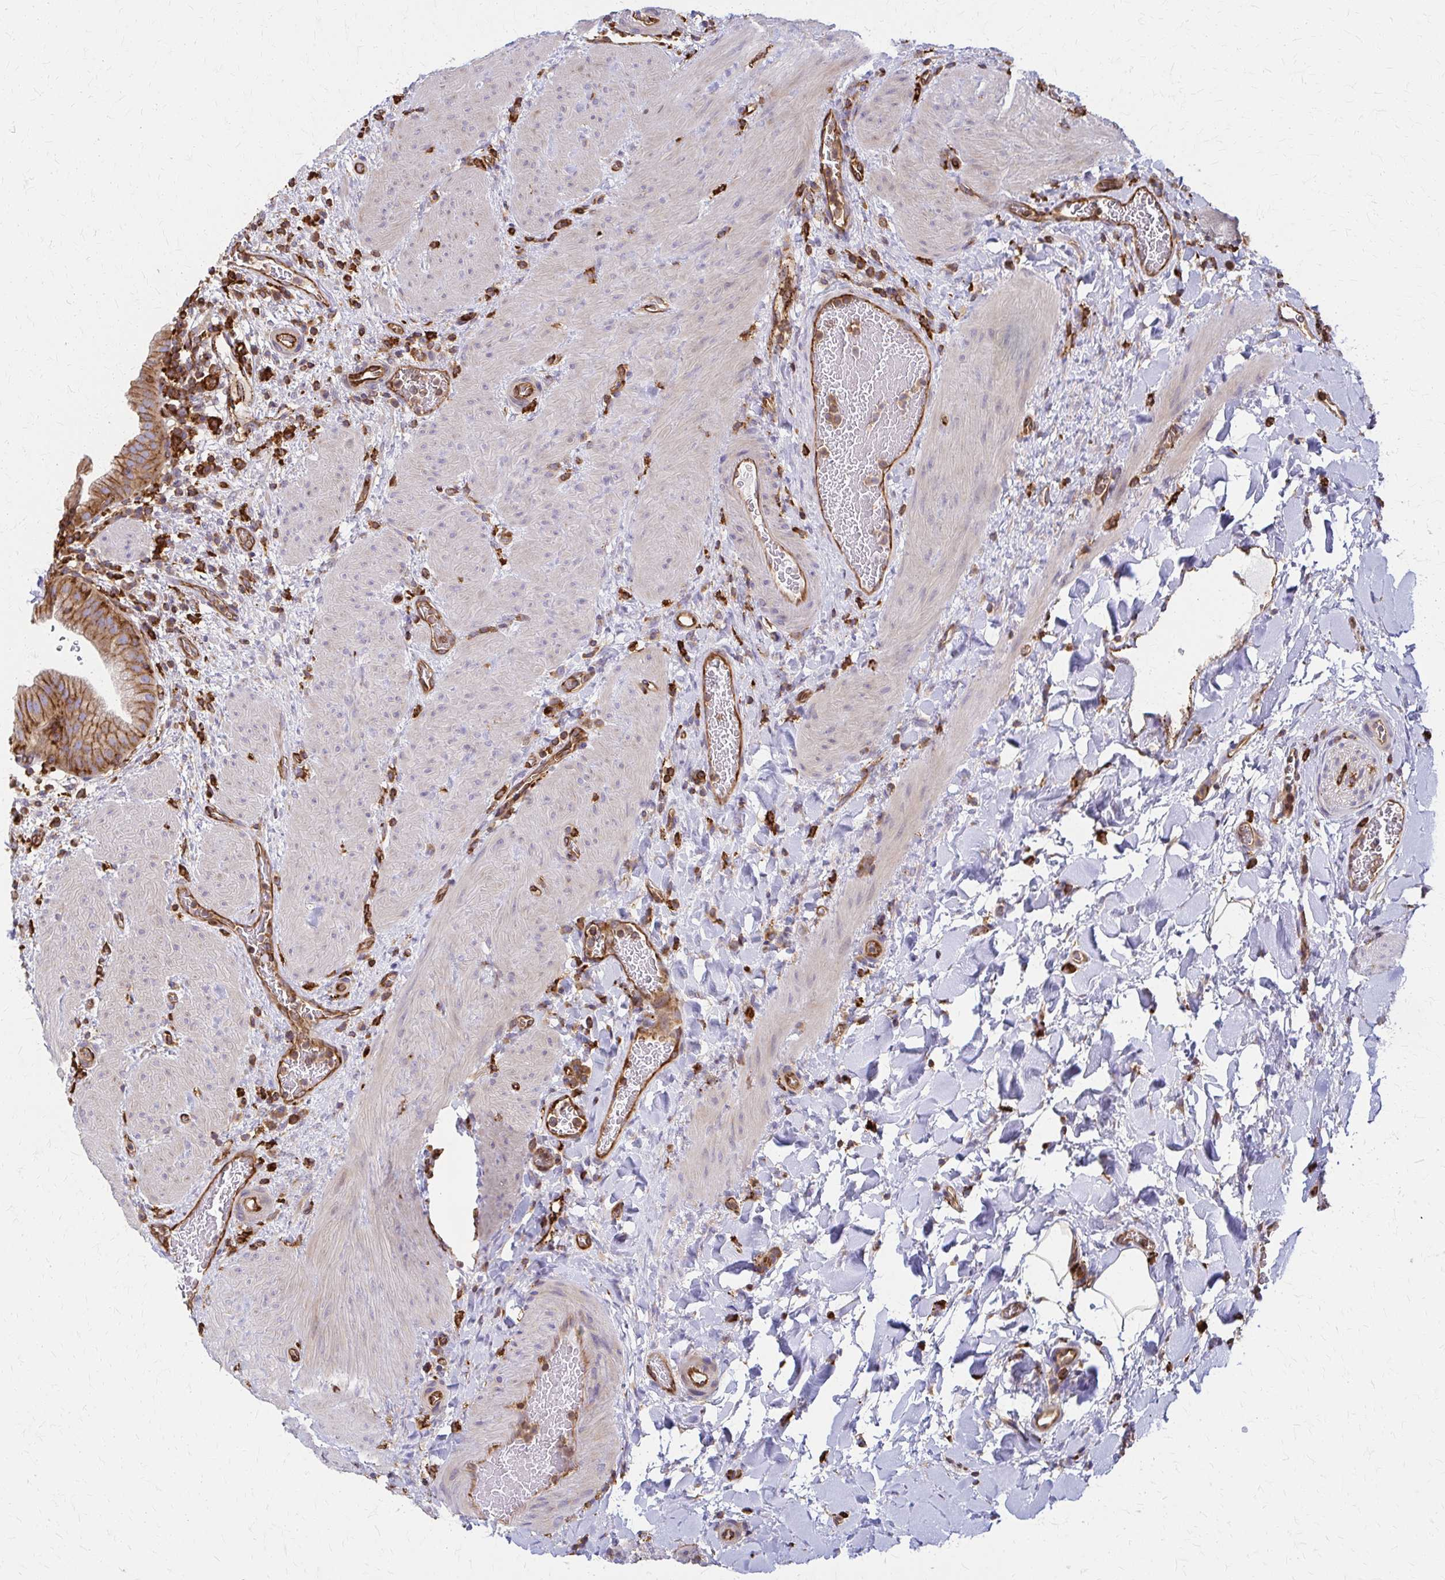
{"staining": {"intensity": "moderate", "quantity": ">75%", "location": "cytoplasmic/membranous"}, "tissue": "gallbladder", "cell_type": "Glandular cells", "image_type": "normal", "snomed": [{"axis": "morphology", "description": "Normal tissue, NOS"}, {"axis": "topography", "description": "Gallbladder"}], "caption": "Immunohistochemical staining of normal gallbladder demonstrates medium levels of moderate cytoplasmic/membranous expression in approximately >75% of glandular cells. Ihc stains the protein in brown and the nuclei are stained blue.", "gene": "WASF2", "patient": {"sex": "male", "age": 26}}